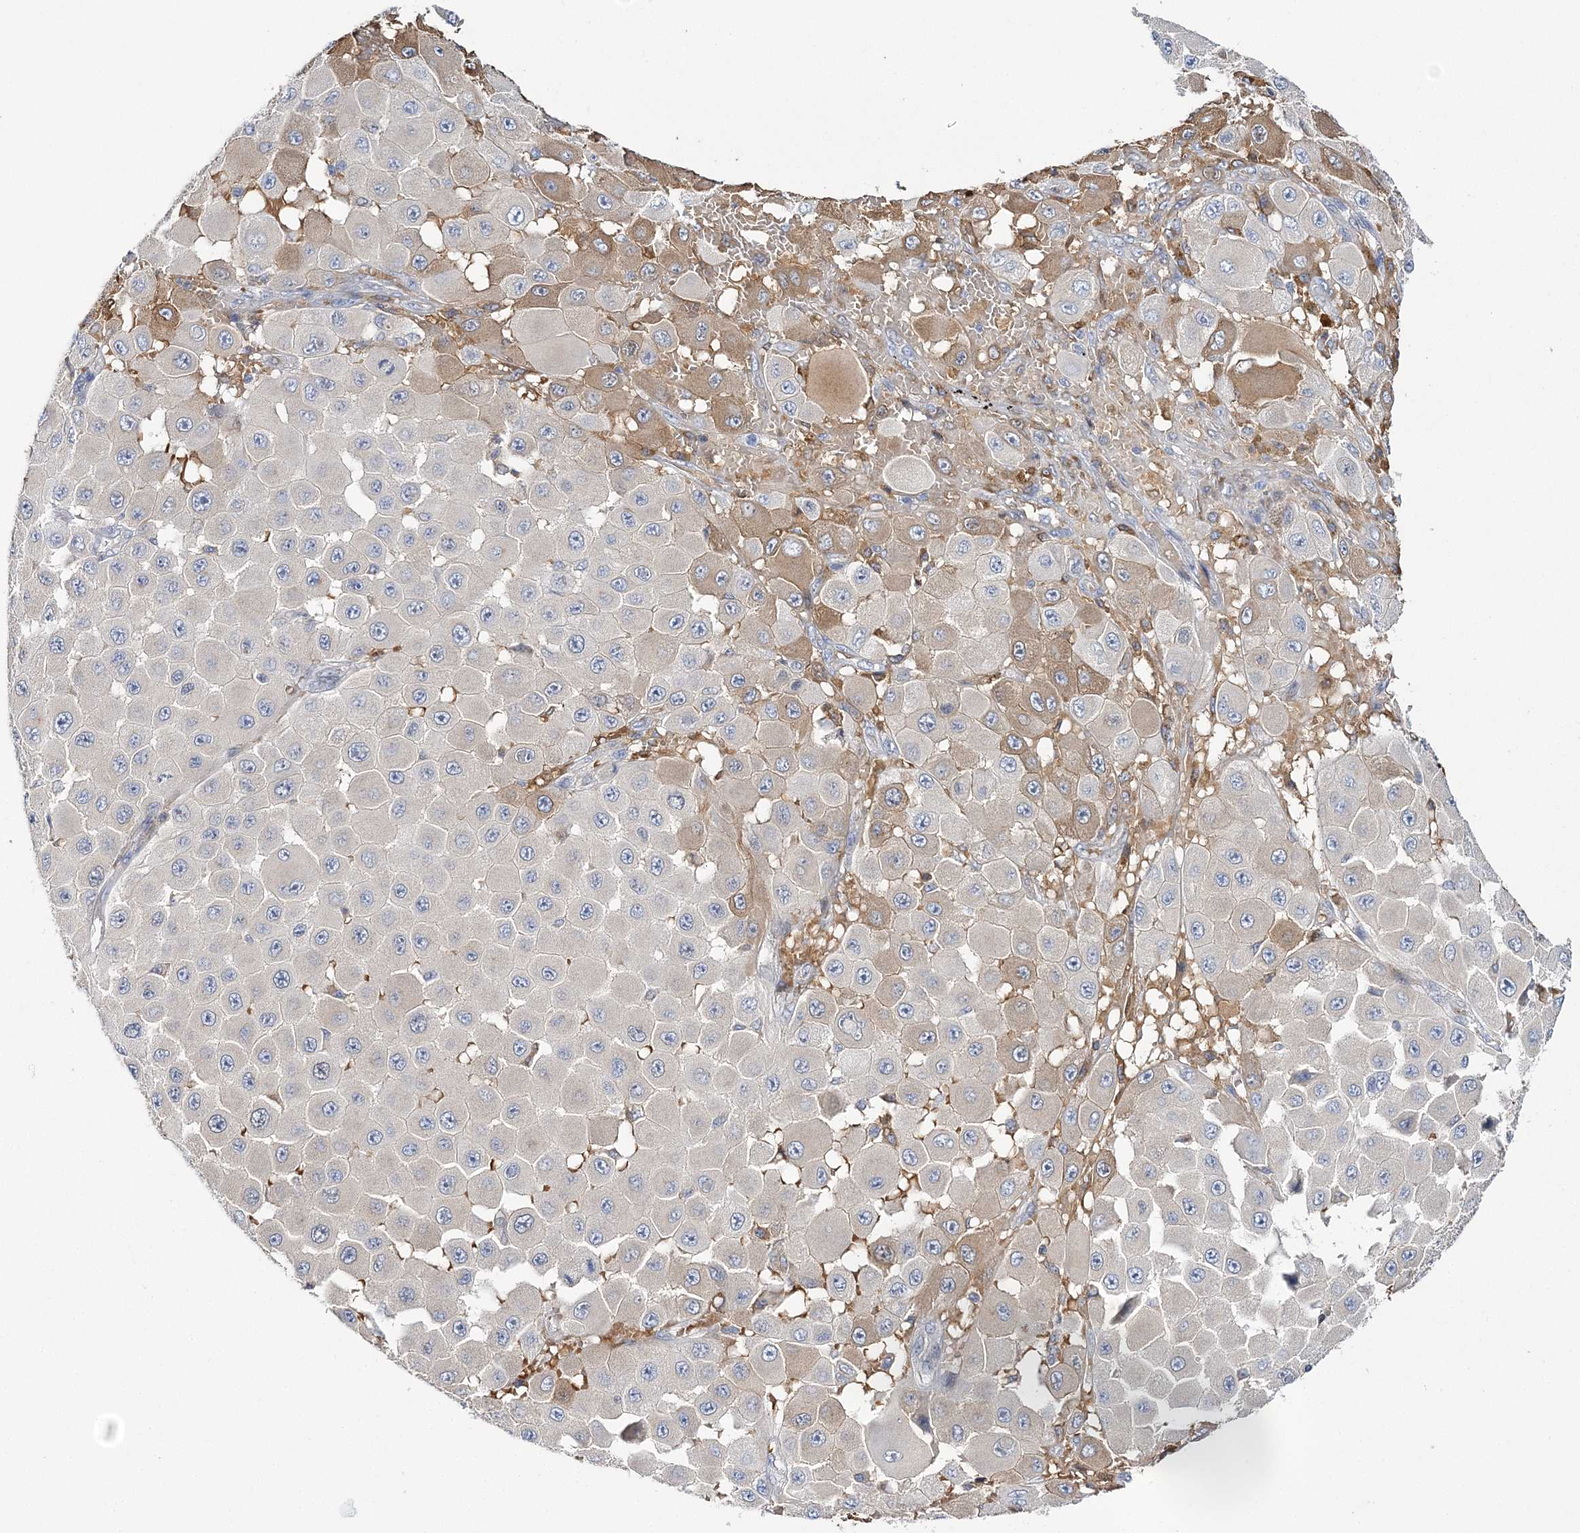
{"staining": {"intensity": "moderate", "quantity": "<25%", "location": "cytoplasmic/membranous"}, "tissue": "melanoma", "cell_type": "Tumor cells", "image_type": "cancer", "snomed": [{"axis": "morphology", "description": "Malignant melanoma, NOS"}, {"axis": "topography", "description": "Skin"}], "caption": "The micrograph shows immunohistochemical staining of malignant melanoma. There is moderate cytoplasmic/membranous expression is identified in approximately <25% of tumor cells. (Brightfield microscopy of DAB IHC at high magnification).", "gene": "ATP11B", "patient": {"sex": "female", "age": 81}}